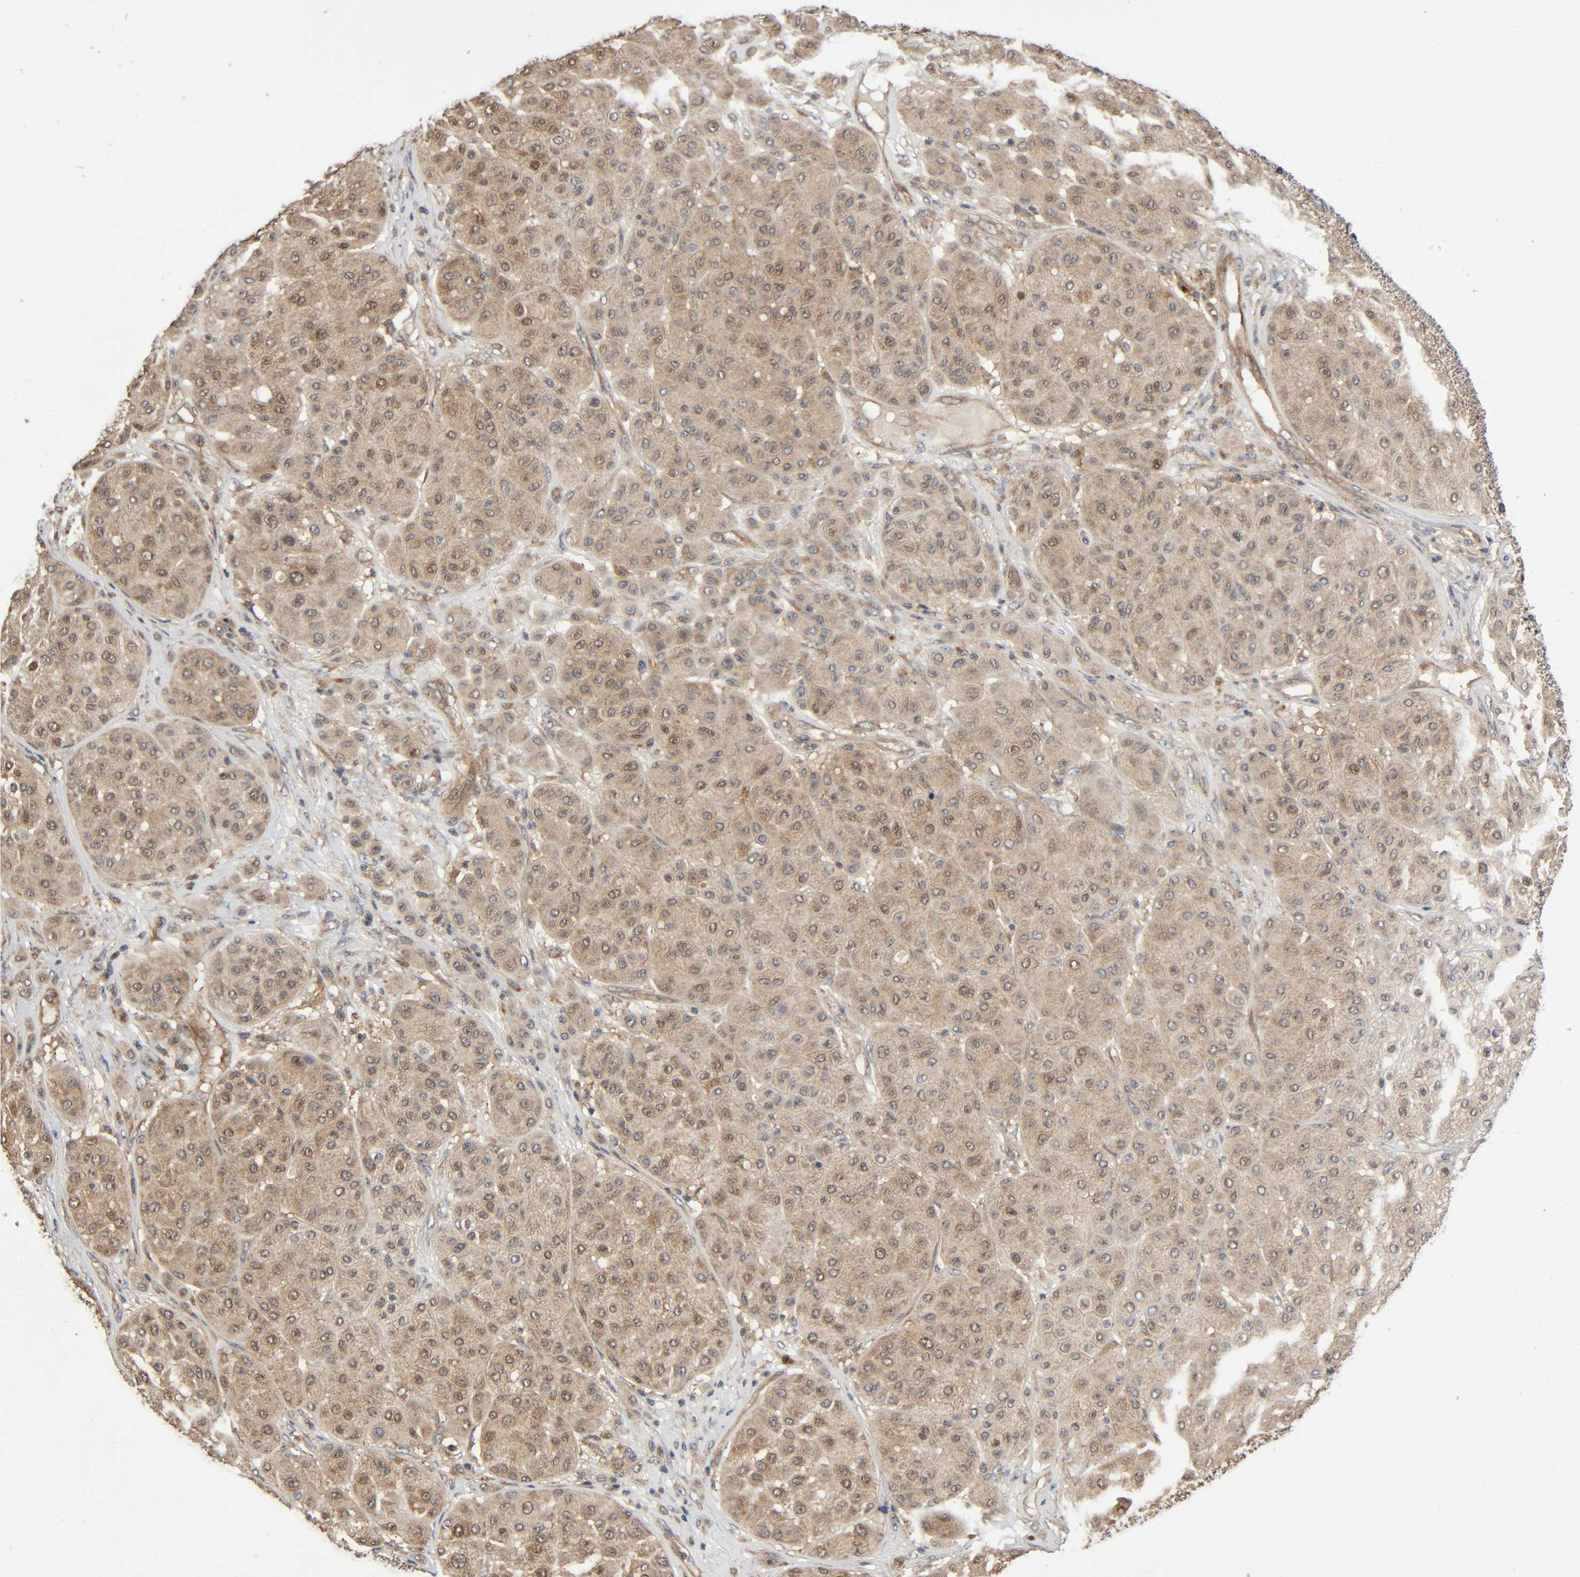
{"staining": {"intensity": "moderate", "quantity": ">75%", "location": "cytoplasmic/membranous,nuclear"}, "tissue": "melanoma", "cell_type": "Tumor cells", "image_type": "cancer", "snomed": [{"axis": "morphology", "description": "Normal tissue, NOS"}, {"axis": "morphology", "description": "Malignant melanoma, Metastatic site"}, {"axis": "topography", "description": "Skin"}], "caption": "Brown immunohistochemical staining in human malignant melanoma (metastatic site) reveals moderate cytoplasmic/membranous and nuclear staining in about >75% of tumor cells.", "gene": "PPP2R1B", "patient": {"sex": "male", "age": 41}}